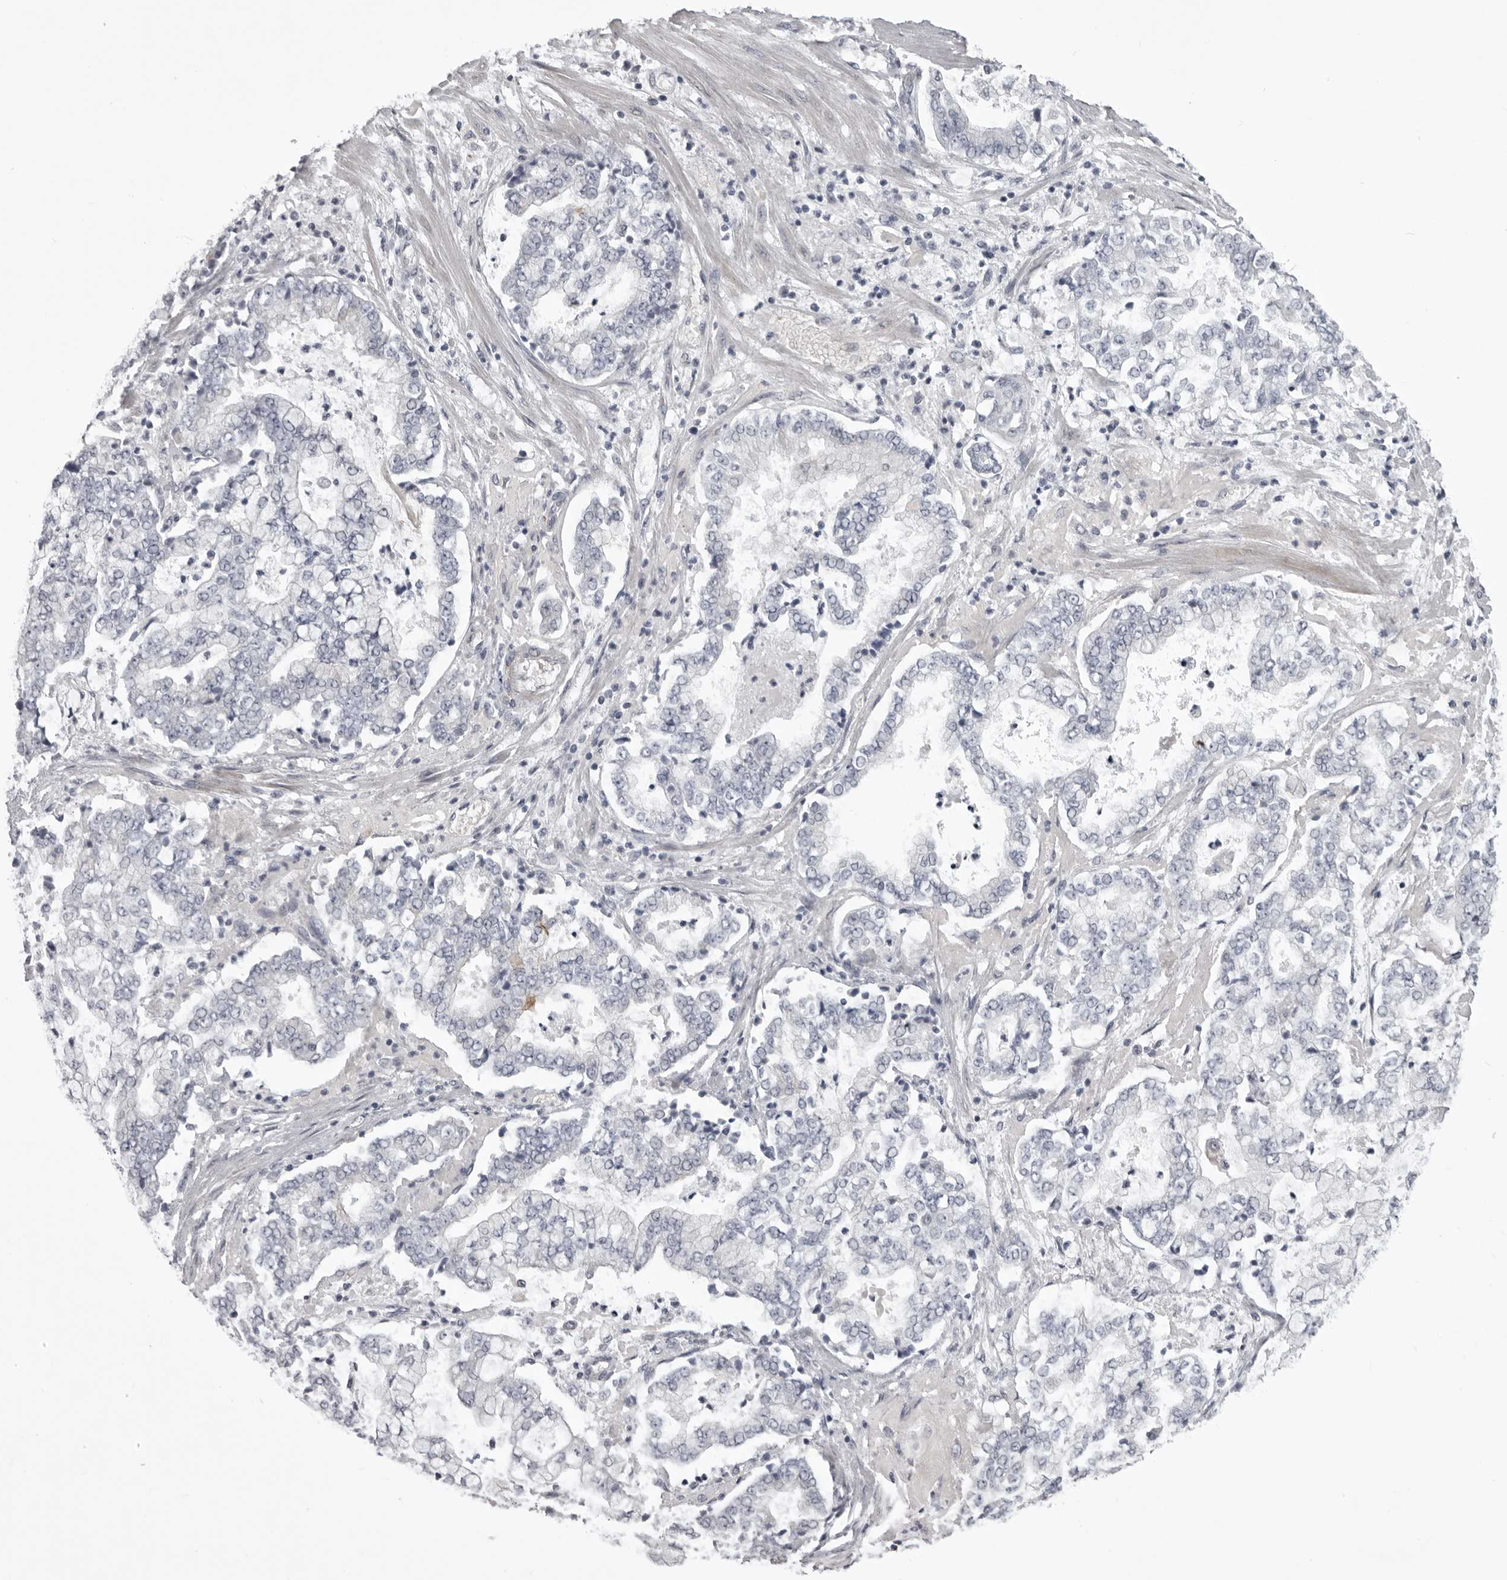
{"staining": {"intensity": "negative", "quantity": "none", "location": "none"}, "tissue": "stomach cancer", "cell_type": "Tumor cells", "image_type": "cancer", "snomed": [{"axis": "morphology", "description": "Adenocarcinoma, NOS"}, {"axis": "topography", "description": "Stomach"}], "caption": "High power microscopy micrograph of an immunohistochemistry micrograph of stomach cancer, revealing no significant positivity in tumor cells.", "gene": "EPHA10", "patient": {"sex": "male", "age": 76}}